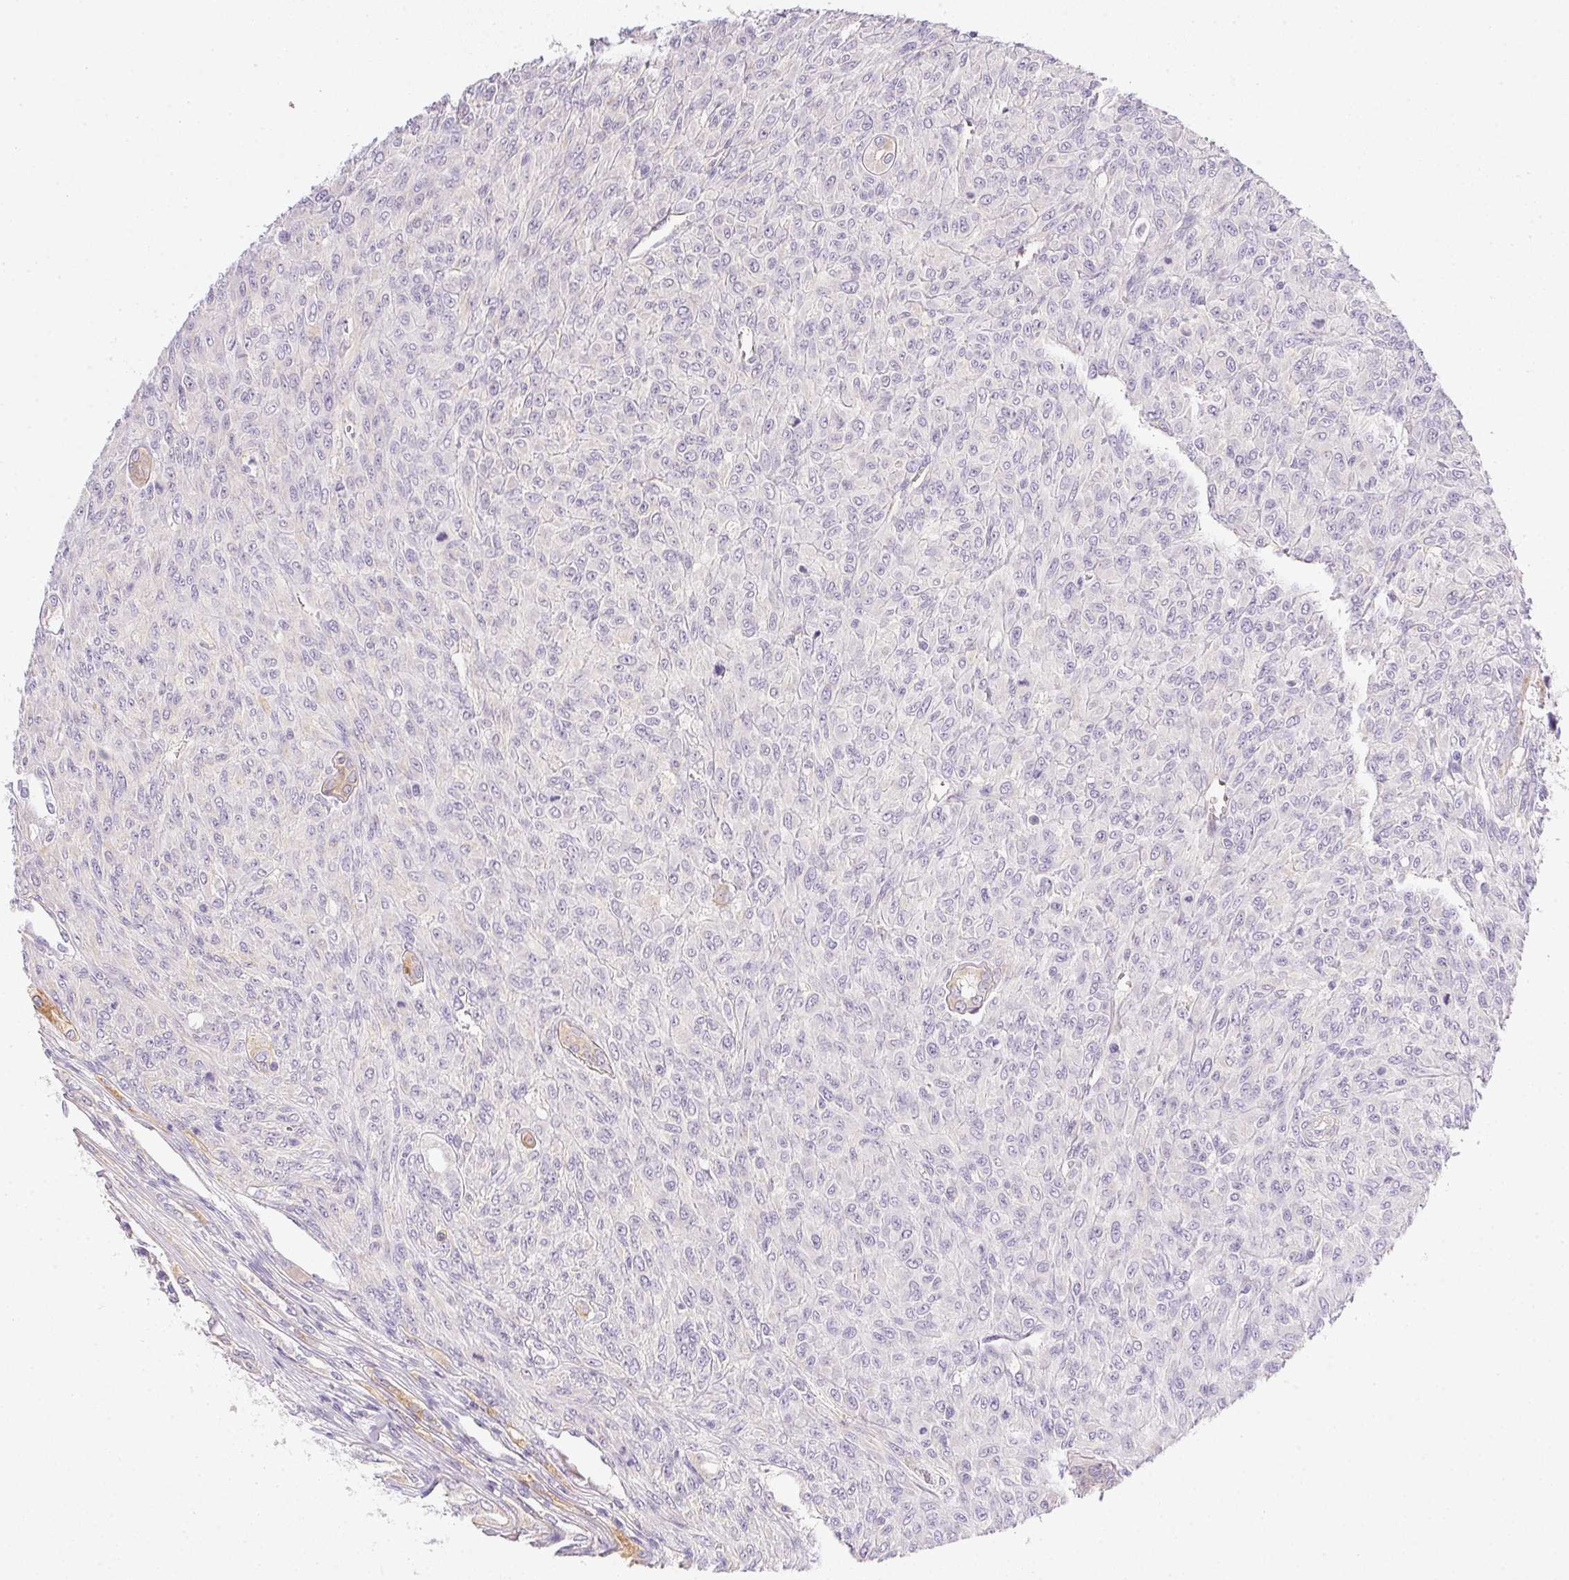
{"staining": {"intensity": "negative", "quantity": "none", "location": "none"}, "tissue": "renal cancer", "cell_type": "Tumor cells", "image_type": "cancer", "snomed": [{"axis": "morphology", "description": "Adenocarcinoma, NOS"}, {"axis": "topography", "description": "Kidney"}], "caption": "Immunohistochemical staining of human renal adenocarcinoma shows no significant expression in tumor cells.", "gene": "SLC17A7", "patient": {"sex": "male", "age": 58}}